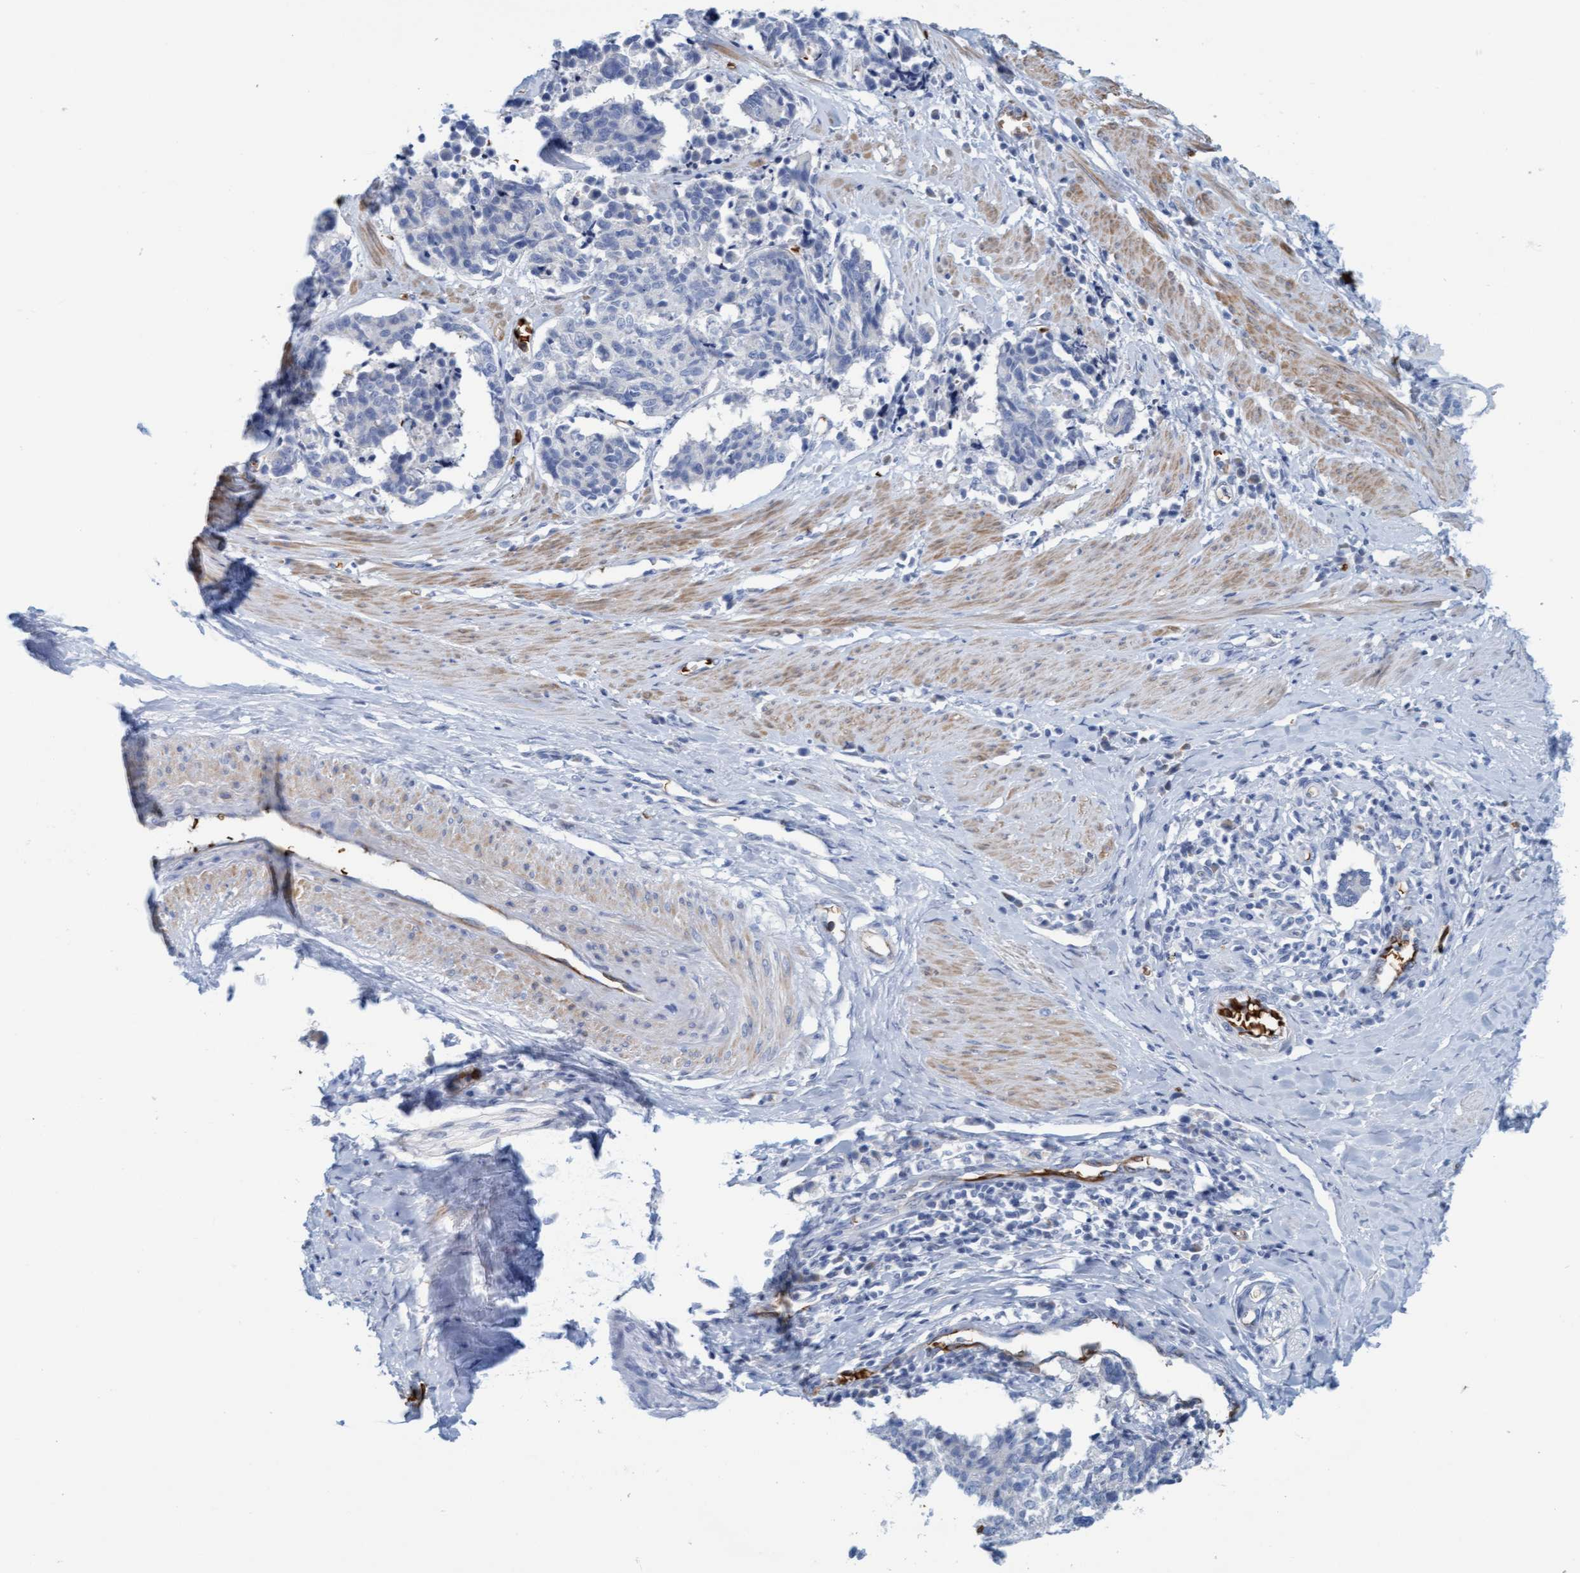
{"staining": {"intensity": "negative", "quantity": "none", "location": "none"}, "tissue": "cervical cancer", "cell_type": "Tumor cells", "image_type": "cancer", "snomed": [{"axis": "morphology", "description": "Normal tissue, NOS"}, {"axis": "morphology", "description": "Squamous cell carcinoma, NOS"}, {"axis": "topography", "description": "Cervix"}], "caption": "This is an immunohistochemistry micrograph of human cervical cancer (squamous cell carcinoma). There is no positivity in tumor cells.", "gene": "P2RX5", "patient": {"sex": "female", "age": 35}}